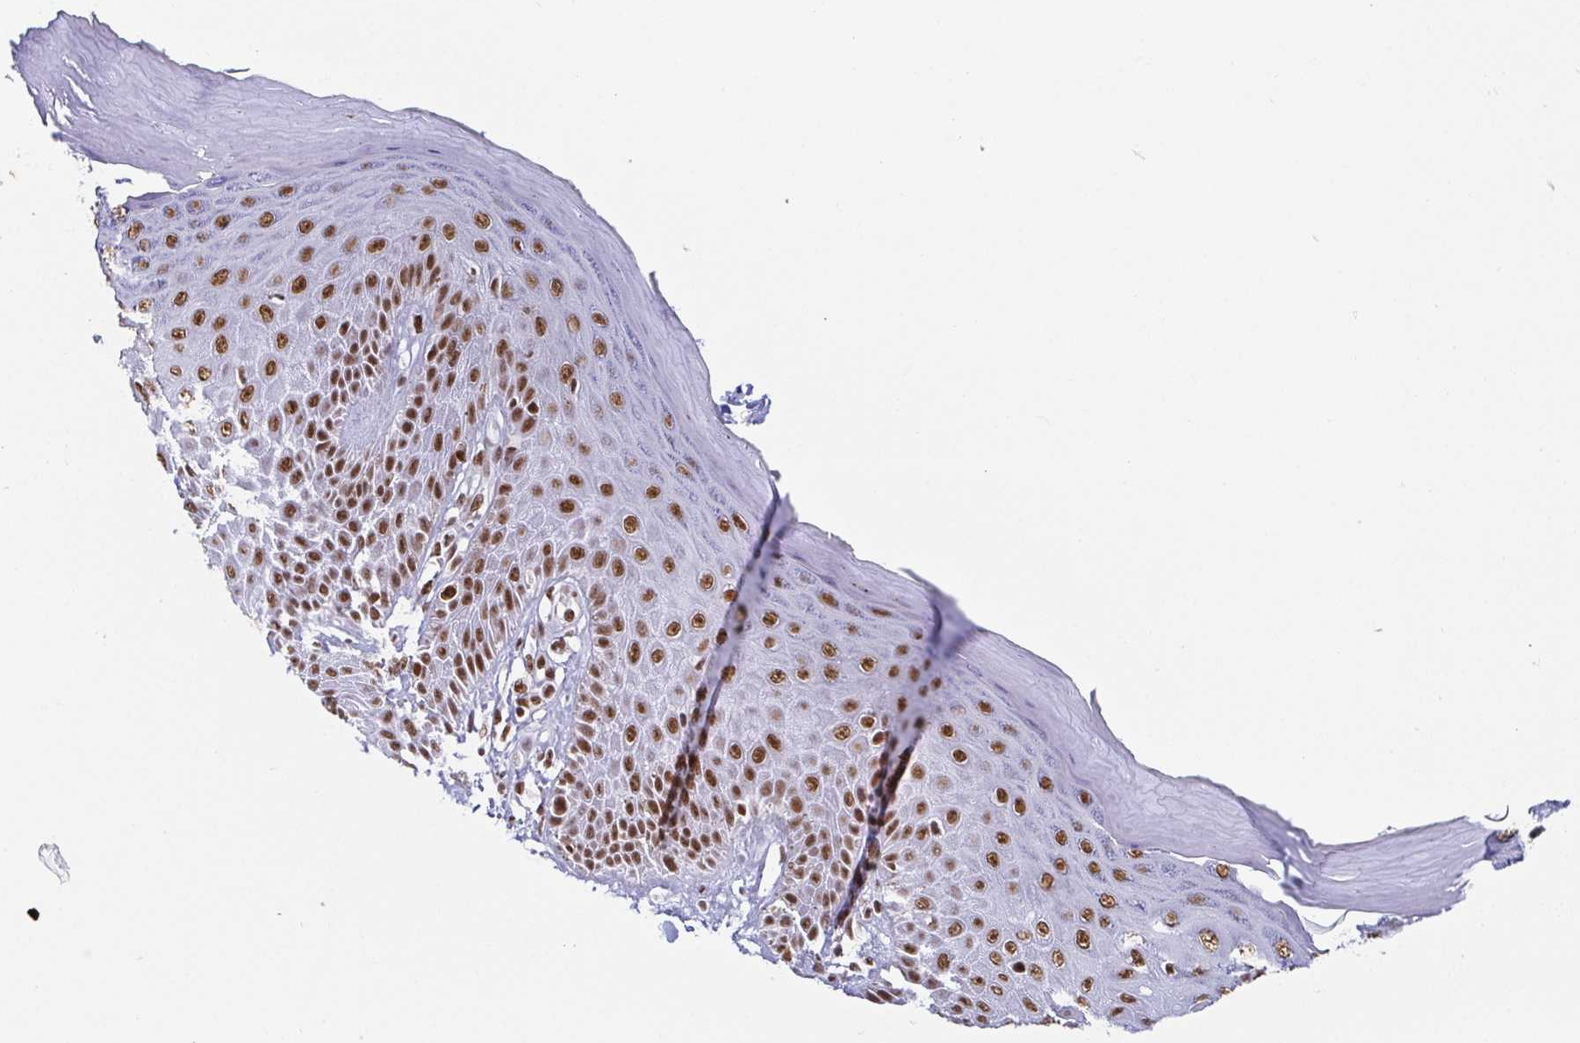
{"staining": {"intensity": "strong", "quantity": ">75%", "location": "nuclear"}, "tissue": "skin", "cell_type": "Epidermal cells", "image_type": "normal", "snomed": [{"axis": "morphology", "description": "Normal tissue, NOS"}, {"axis": "topography", "description": "Anal"}, {"axis": "topography", "description": "Peripheral nerve tissue"}], "caption": "There is high levels of strong nuclear expression in epidermal cells of unremarkable skin, as demonstrated by immunohistochemical staining (brown color).", "gene": "EWSR1", "patient": {"sex": "male", "age": 78}}